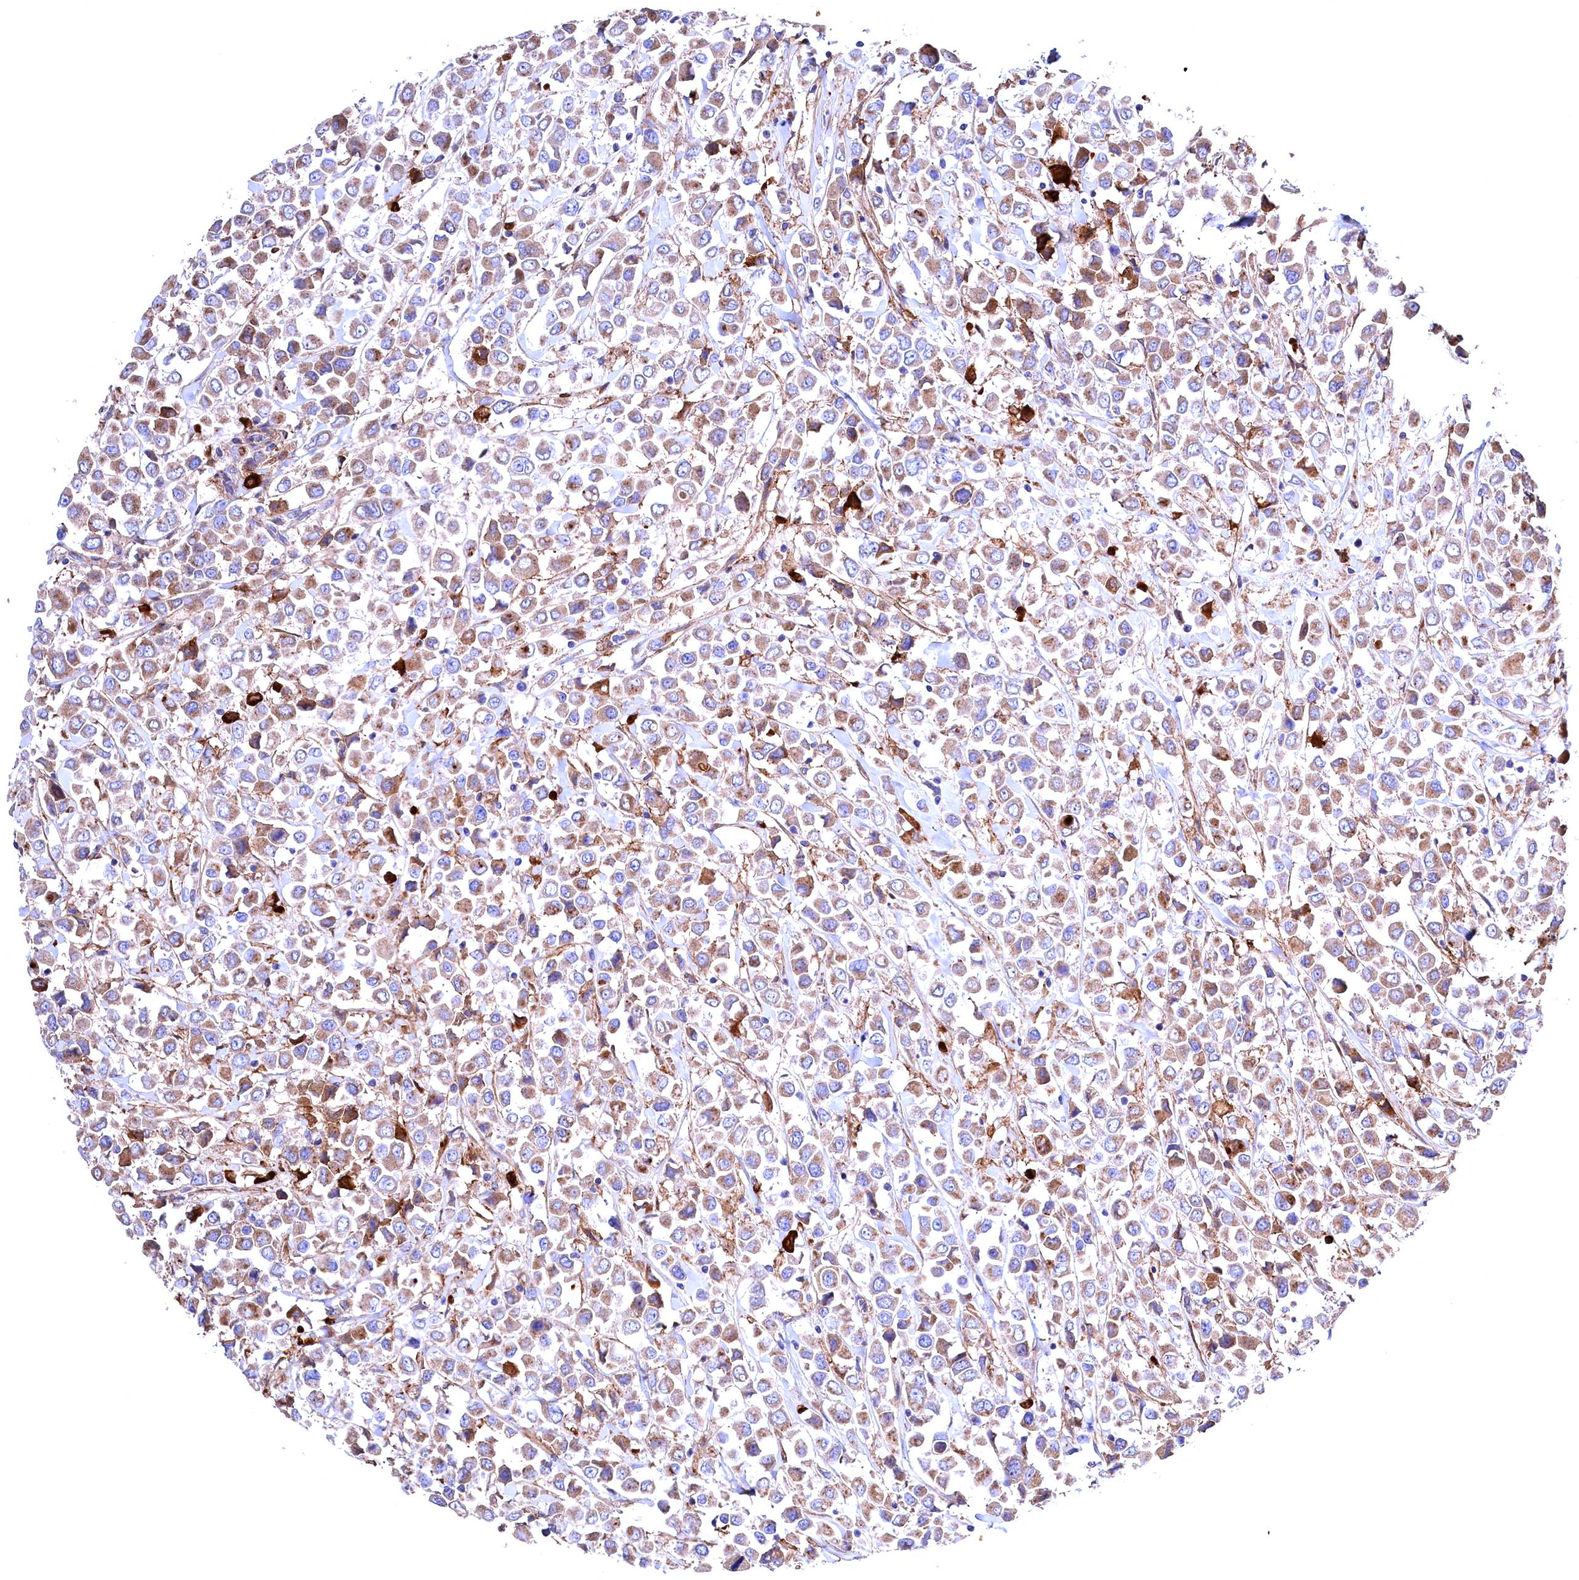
{"staining": {"intensity": "moderate", "quantity": ">75%", "location": "cytoplasmic/membranous"}, "tissue": "breast cancer", "cell_type": "Tumor cells", "image_type": "cancer", "snomed": [{"axis": "morphology", "description": "Duct carcinoma"}, {"axis": "topography", "description": "Breast"}], "caption": "Protein staining of invasive ductal carcinoma (breast) tissue shows moderate cytoplasmic/membranous staining in about >75% of tumor cells.", "gene": "GPR108", "patient": {"sex": "female", "age": 61}}